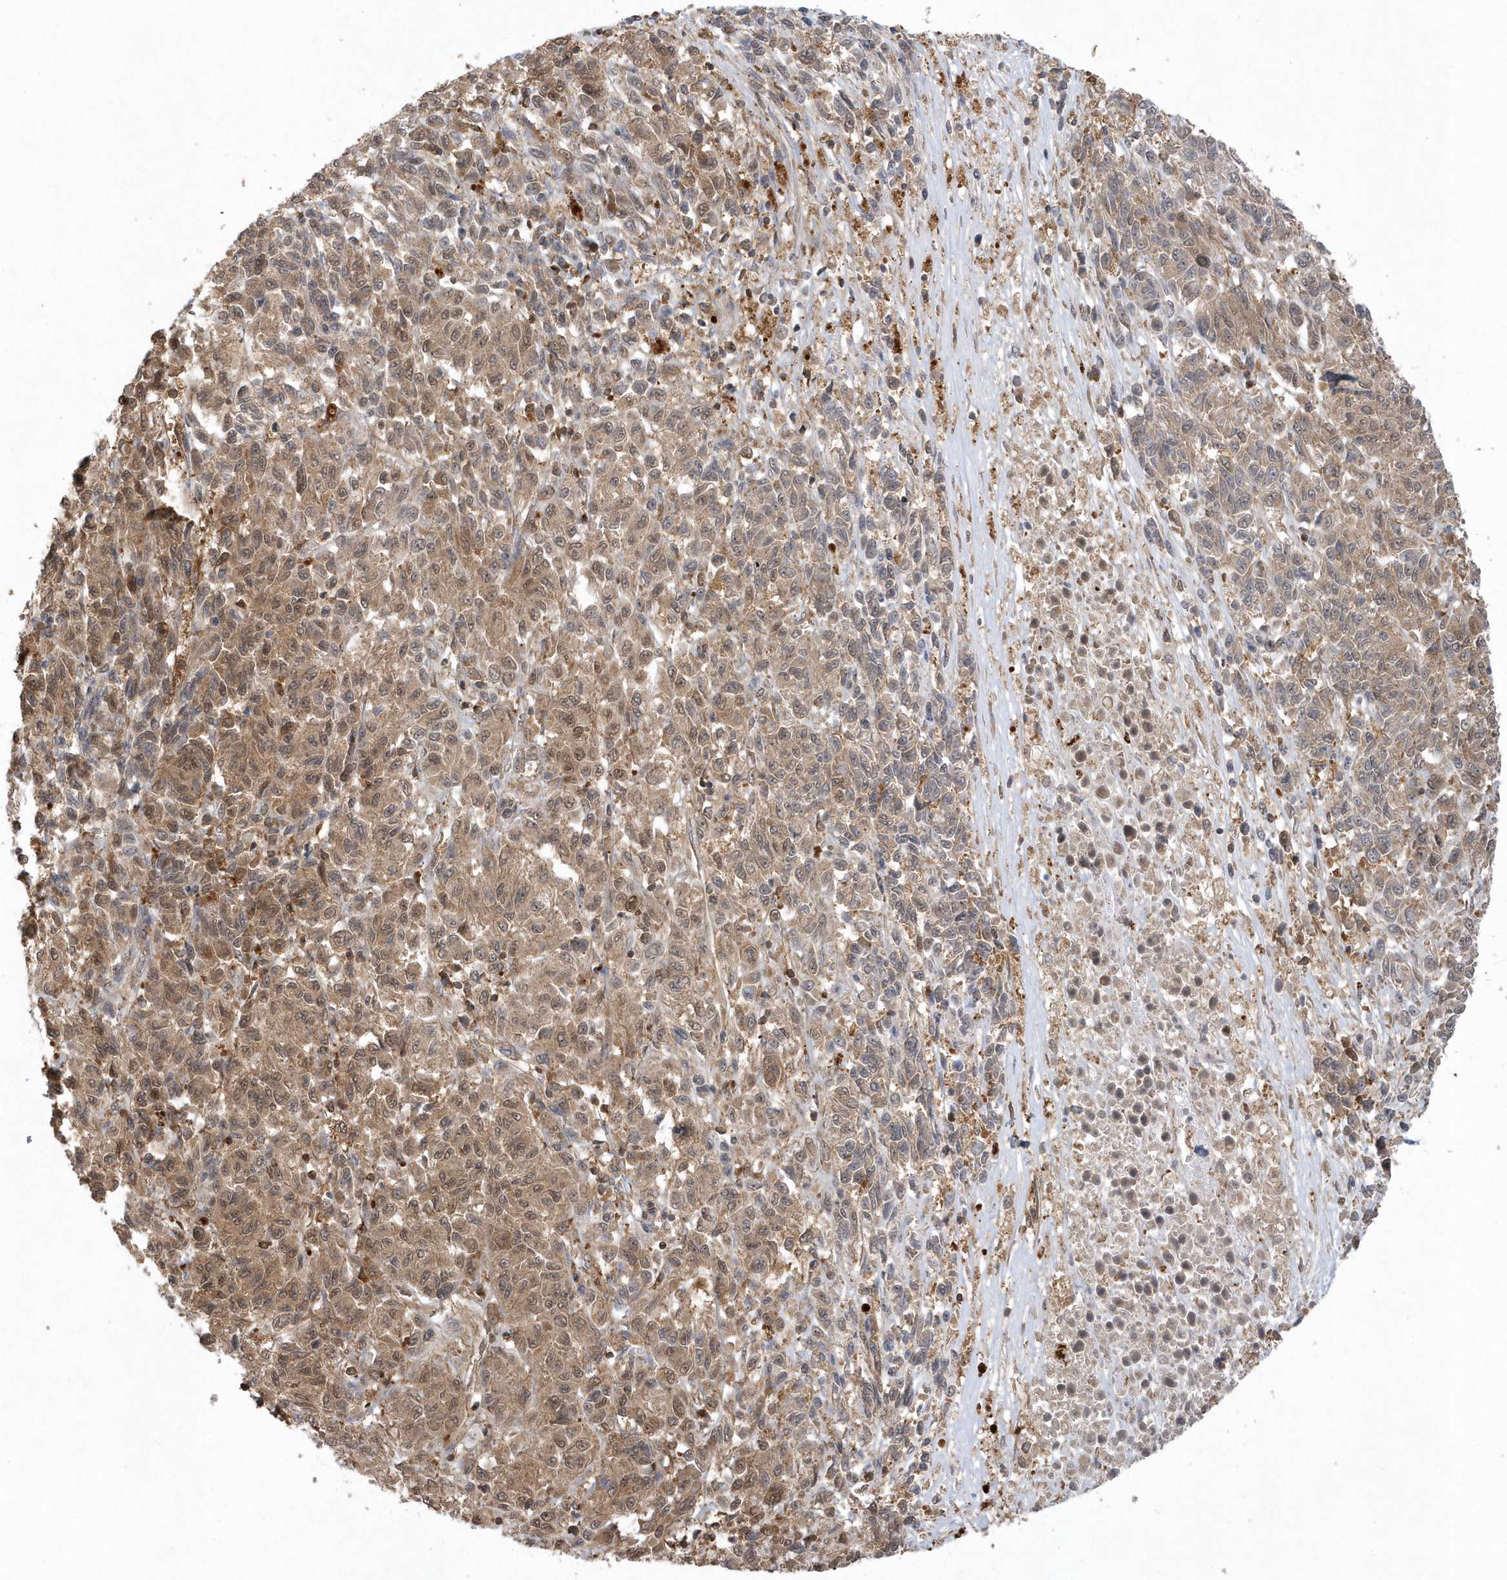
{"staining": {"intensity": "weak", "quantity": ">75%", "location": "cytoplasmic/membranous,nuclear"}, "tissue": "melanoma", "cell_type": "Tumor cells", "image_type": "cancer", "snomed": [{"axis": "morphology", "description": "Malignant melanoma, Metastatic site"}, {"axis": "topography", "description": "Lung"}], "caption": "Immunohistochemical staining of malignant melanoma (metastatic site) demonstrates low levels of weak cytoplasmic/membranous and nuclear protein positivity in about >75% of tumor cells.", "gene": "ACYP1", "patient": {"sex": "male", "age": 64}}